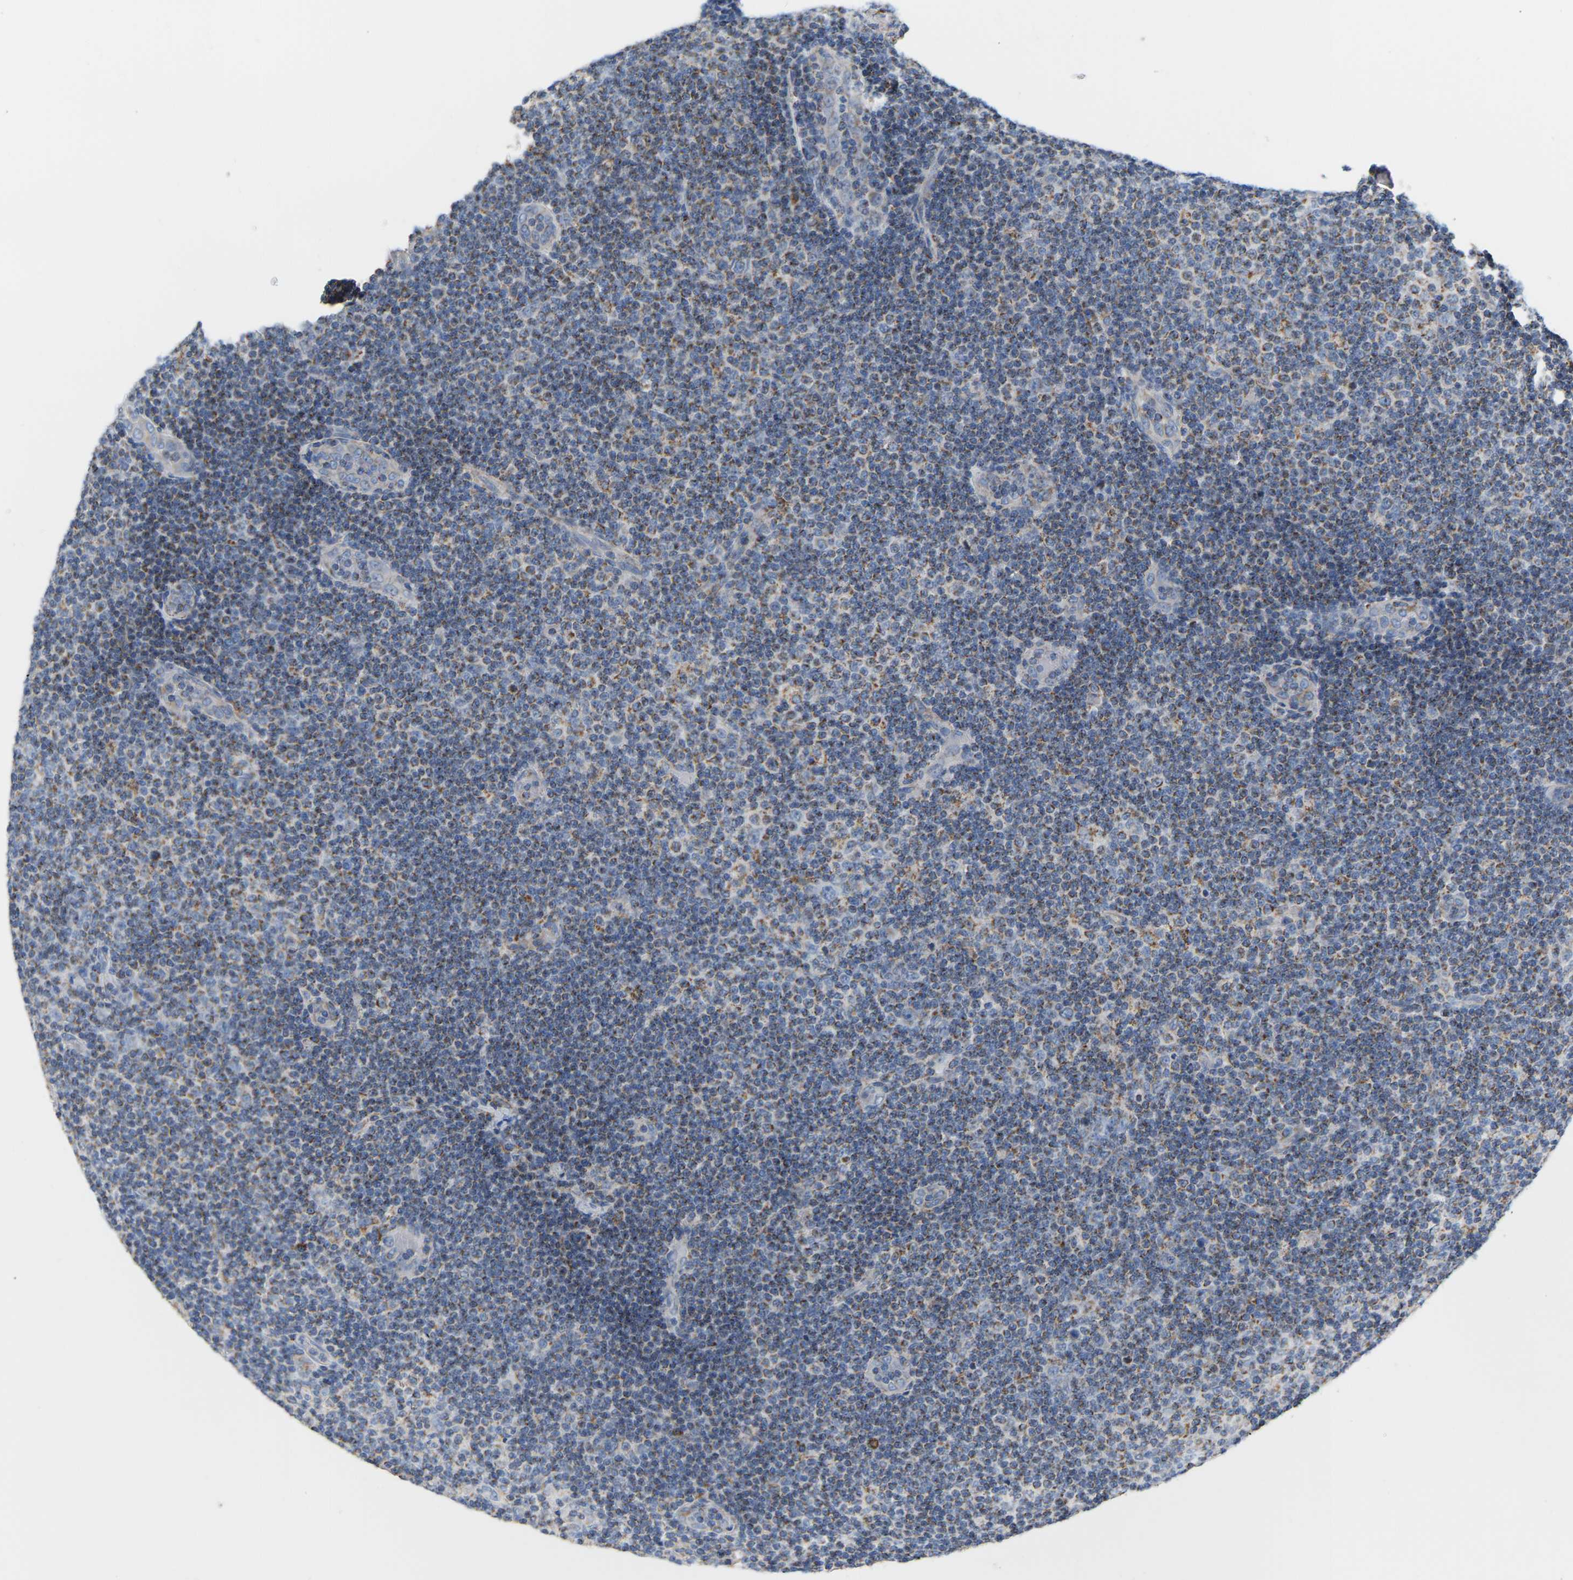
{"staining": {"intensity": "weak", "quantity": "25%-75%", "location": "cytoplasmic/membranous"}, "tissue": "lymphoma", "cell_type": "Tumor cells", "image_type": "cancer", "snomed": [{"axis": "morphology", "description": "Malignant lymphoma, non-Hodgkin's type, Low grade"}, {"axis": "topography", "description": "Lymph node"}], "caption": "Approximately 25%-75% of tumor cells in lymphoma display weak cytoplasmic/membranous protein staining as visualized by brown immunohistochemical staining.", "gene": "CBLB", "patient": {"sex": "male", "age": 83}}